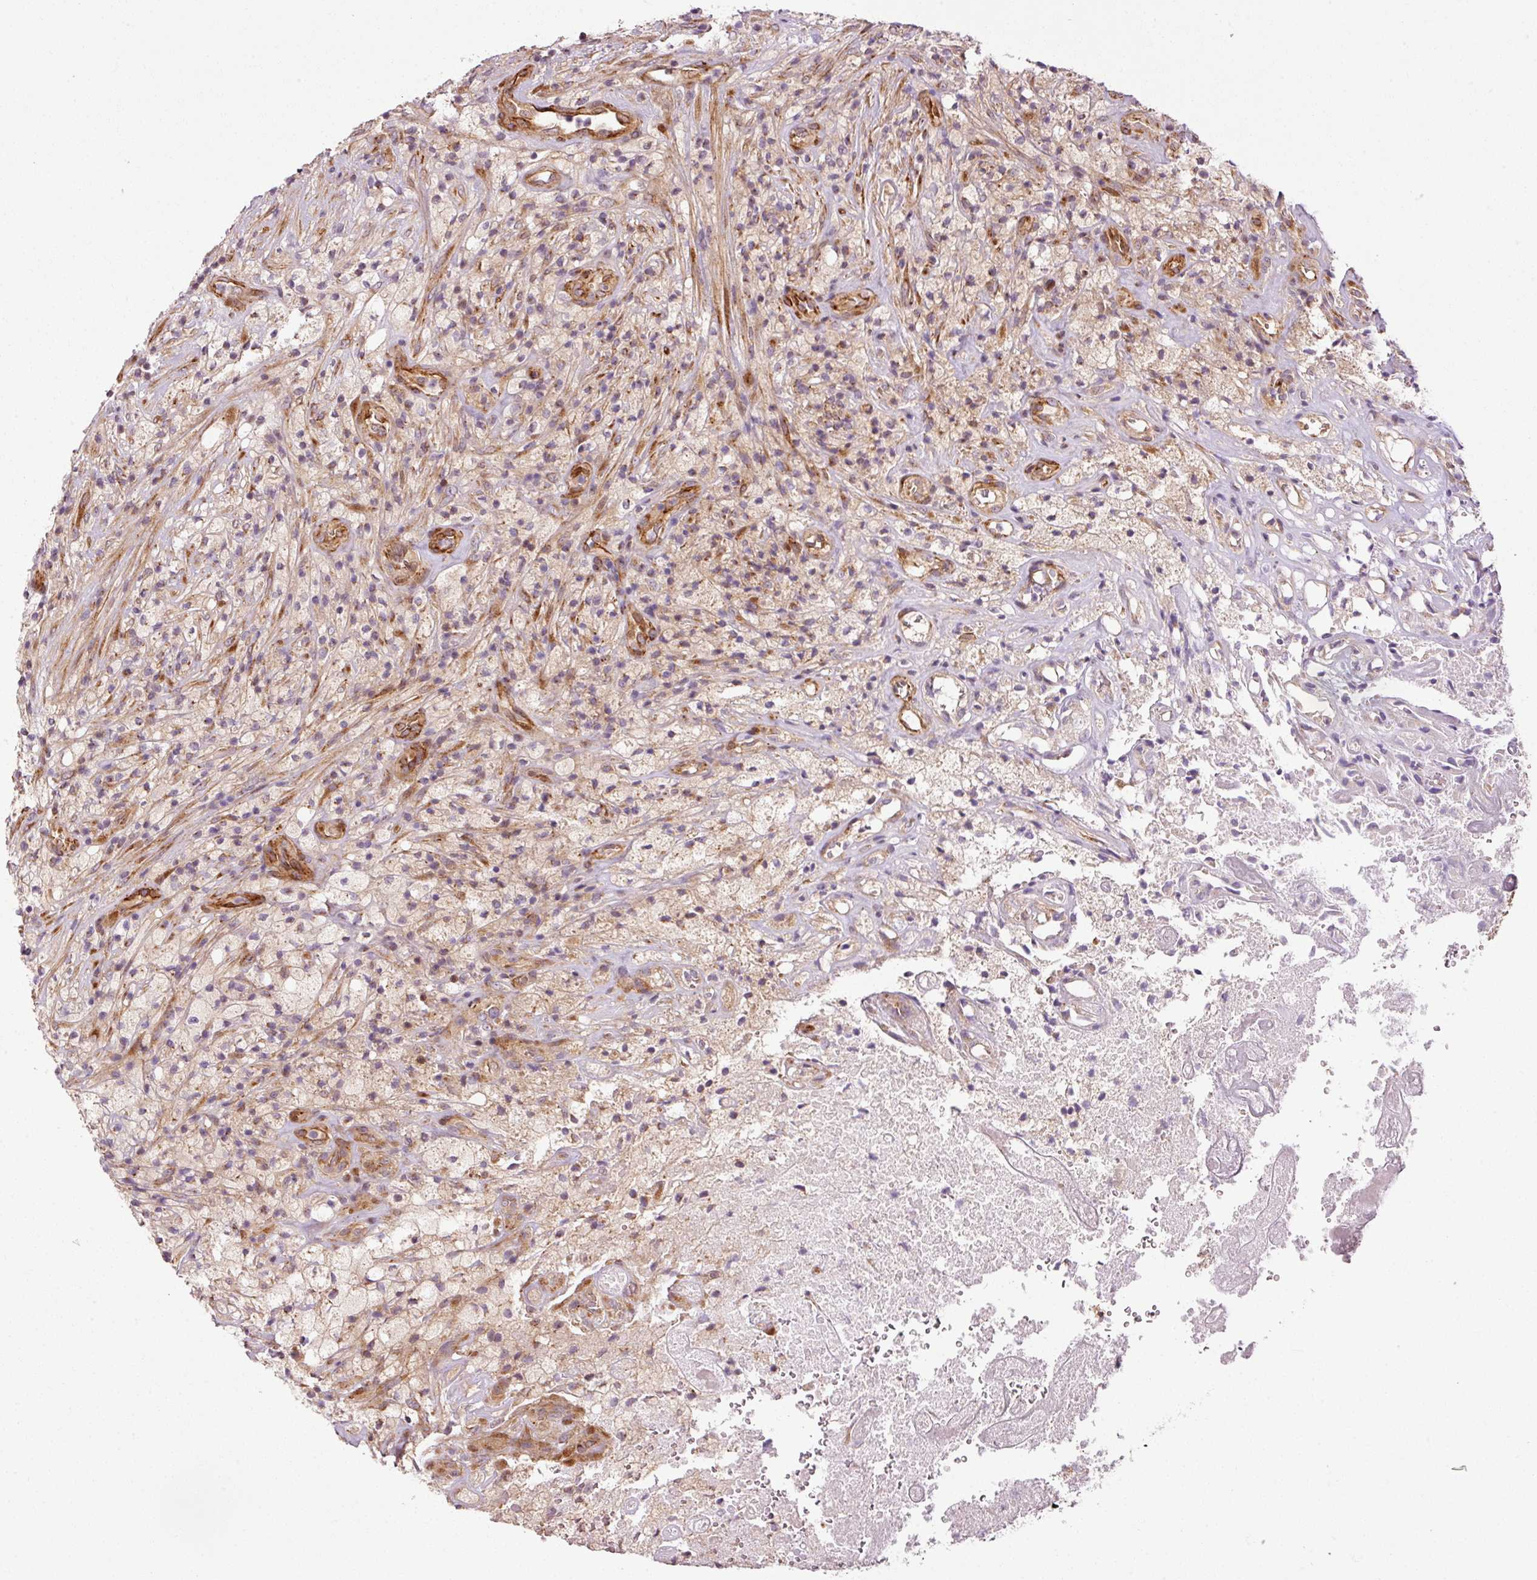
{"staining": {"intensity": "negative", "quantity": "none", "location": "none"}, "tissue": "glioma", "cell_type": "Tumor cells", "image_type": "cancer", "snomed": [{"axis": "morphology", "description": "Glioma, malignant, High grade"}, {"axis": "topography", "description": "Brain"}], "caption": "Glioma was stained to show a protein in brown. There is no significant positivity in tumor cells.", "gene": "PPP1R14B", "patient": {"sex": "male", "age": 69}}